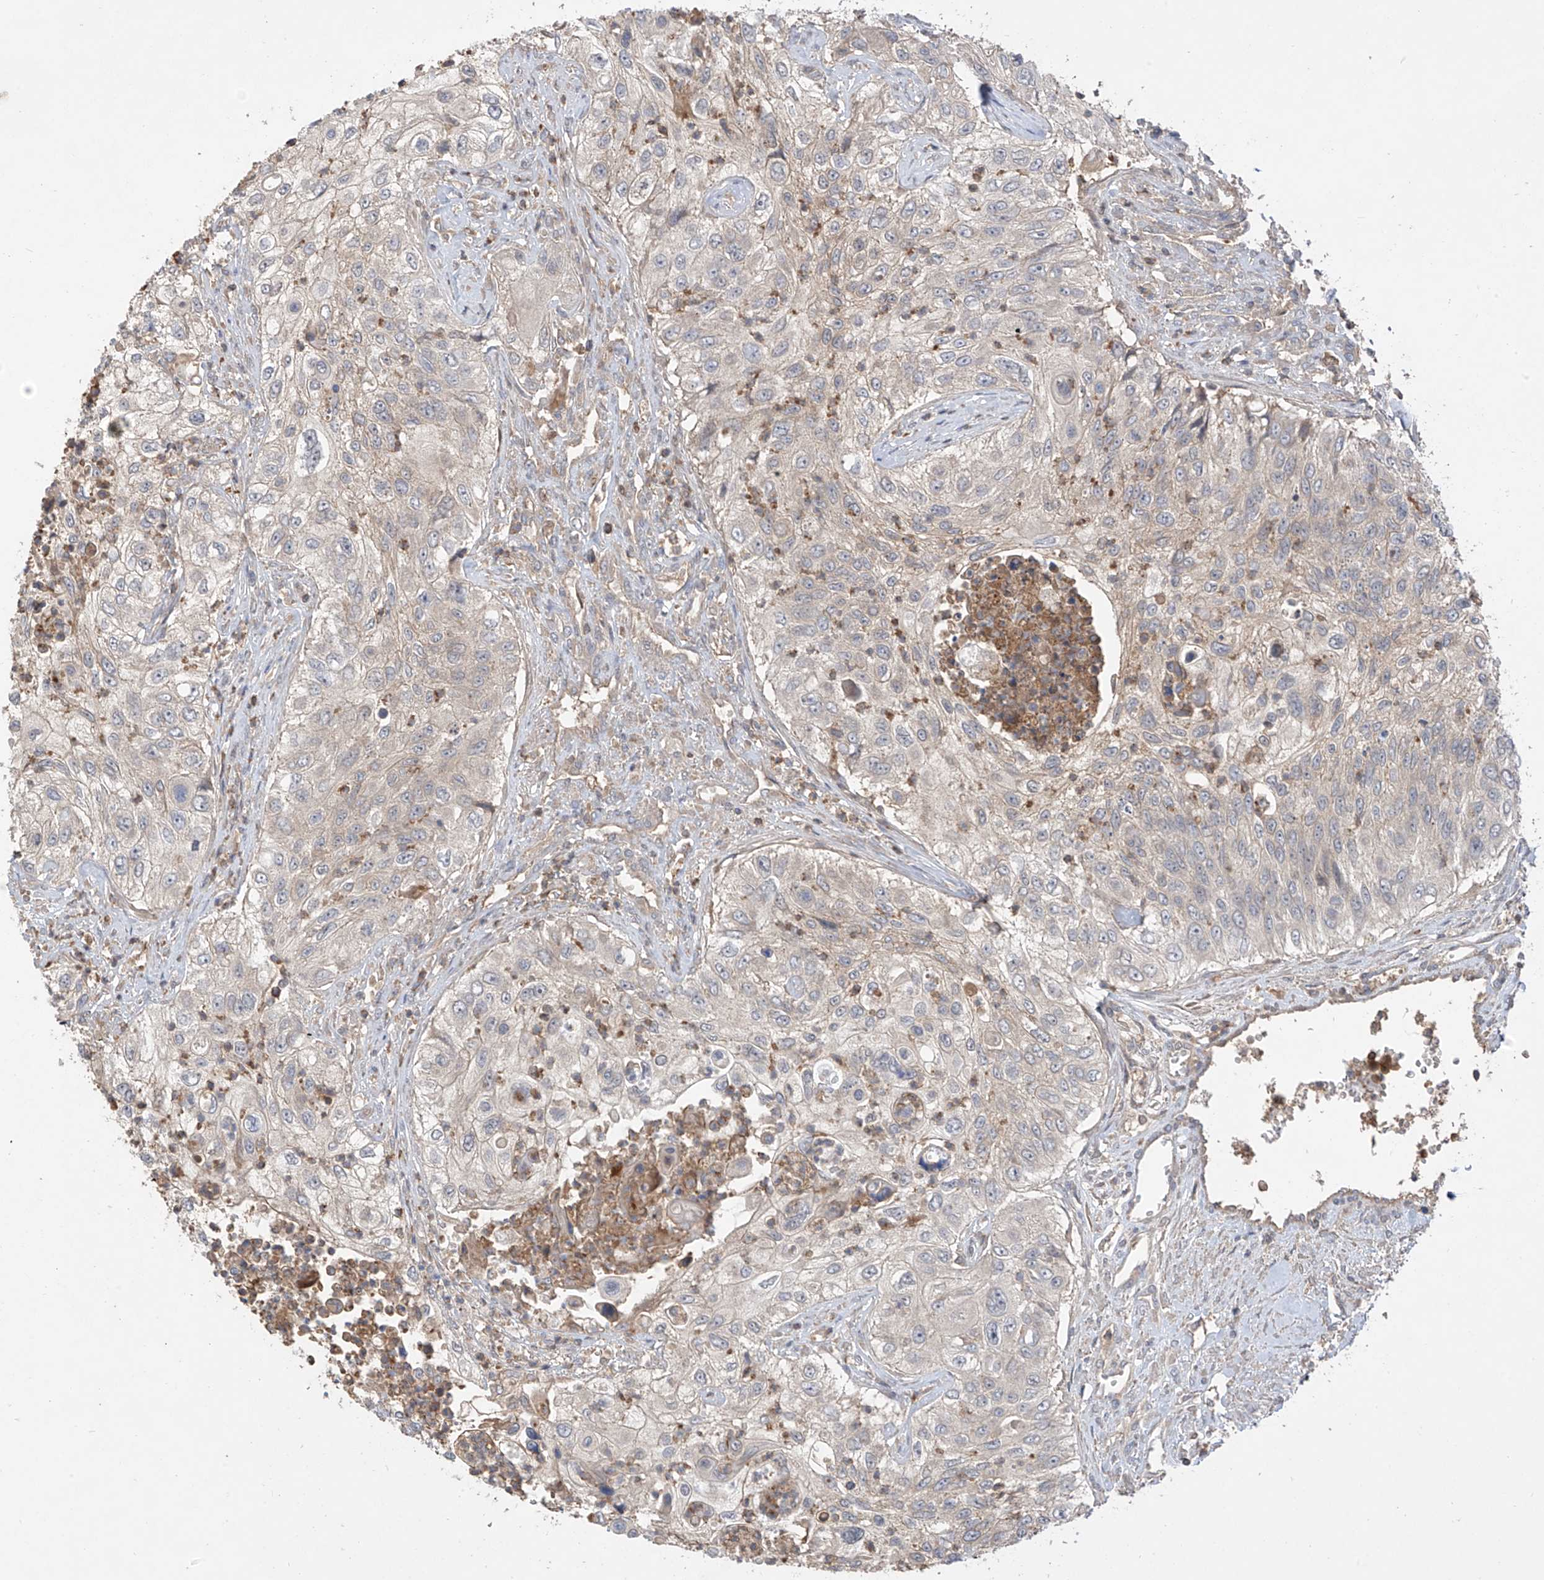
{"staining": {"intensity": "negative", "quantity": "none", "location": "none"}, "tissue": "urothelial cancer", "cell_type": "Tumor cells", "image_type": "cancer", "snomed": [{"axis": "morphology", "description": "Urothelial carcinoma, High grade"}, {"axis": "topography", "description": "Urinary bladder"}], "caption": "This is an immunohistochemistry (IHC) histopathology image of high-grade urothelial carcinoma. There is no staining in tumor cells.", "gene": "CACNA2D4", "patient": {"sex": "female", "age": 60}}